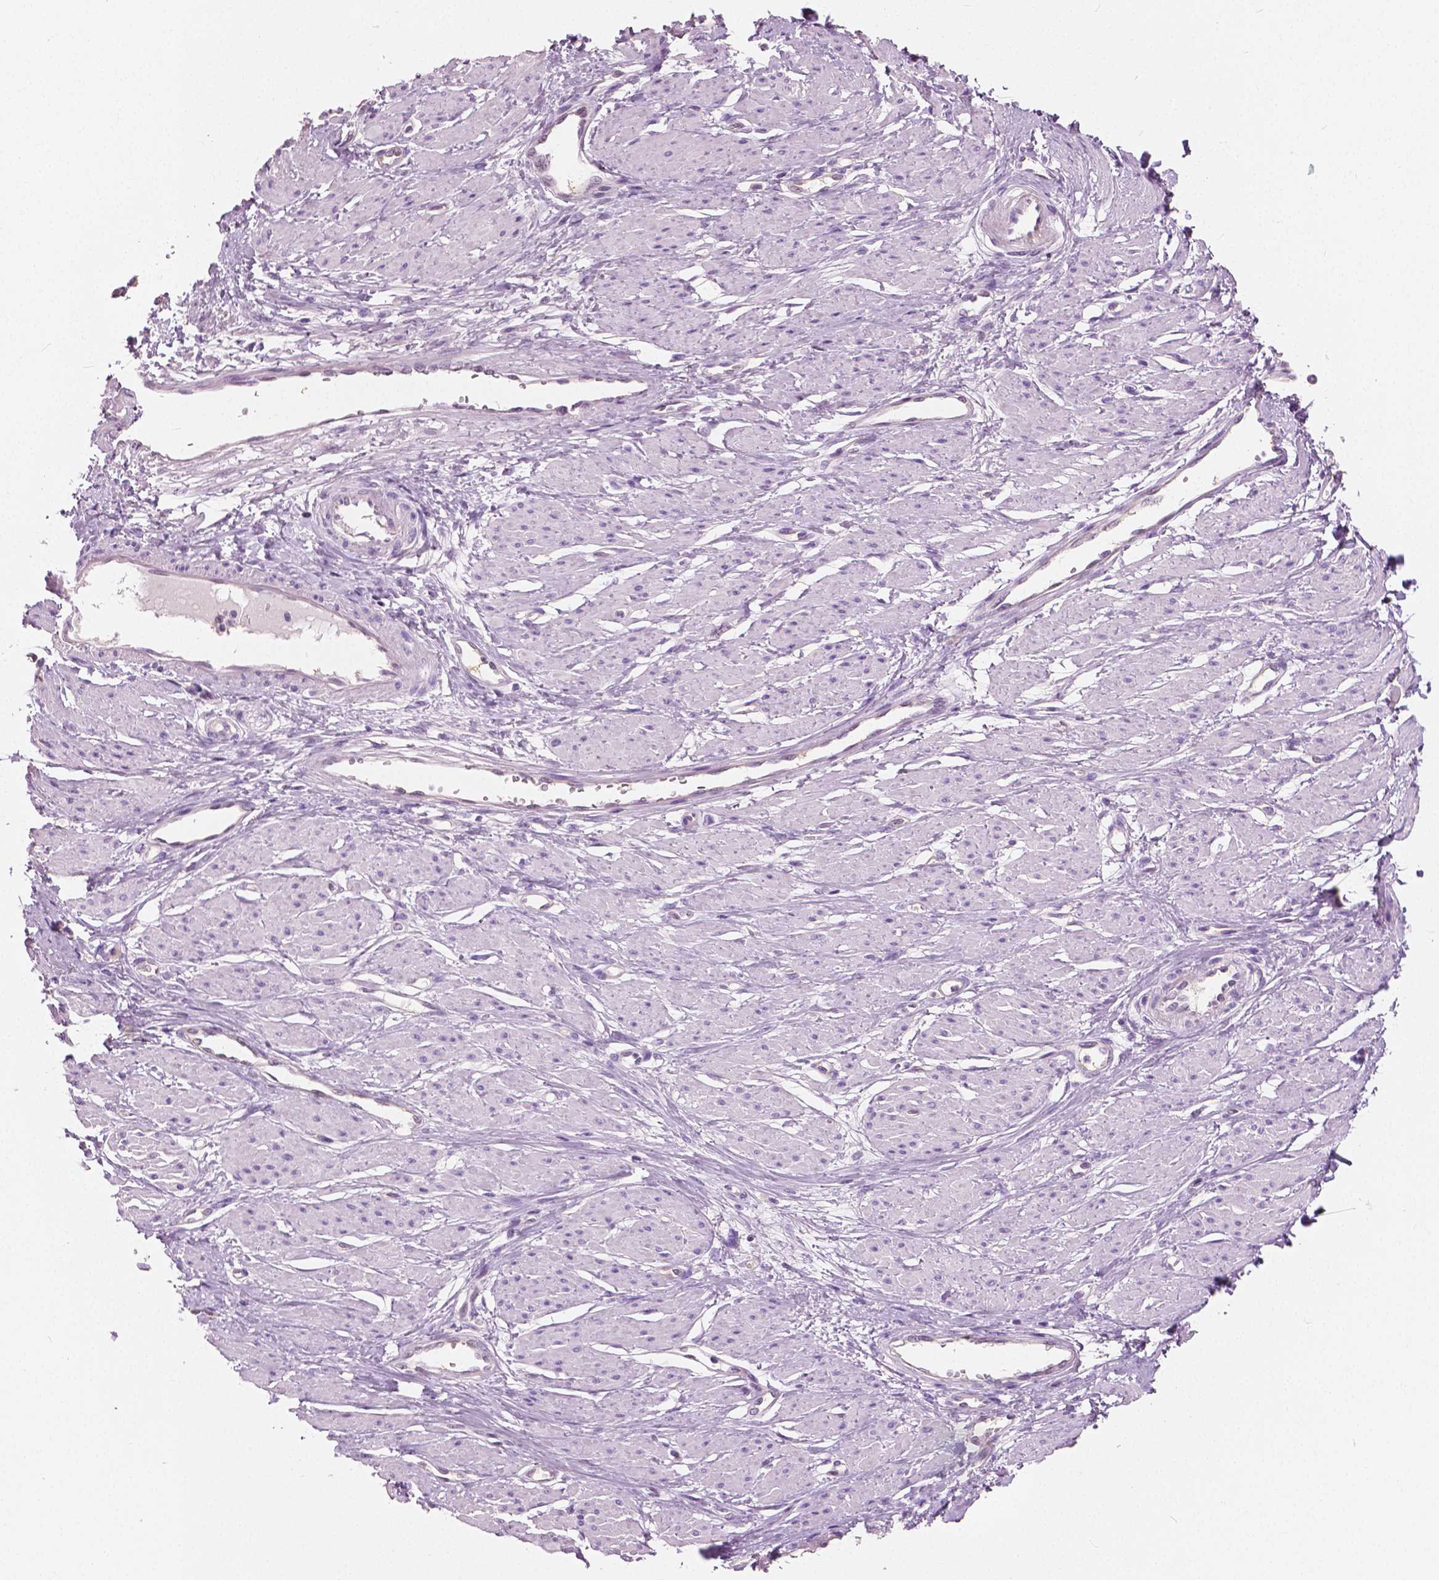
{"staining": {"intensity": "negative", "quantity": "none", "location": "none"}, "tissue": "smooth muscle", "cell_type": "Smooth muscle cells", "image_type": "normal", "snomed": [{"axis": "morphology", "description": "Normal tissue, NOS"}, {"axis": "topography", "description": "Smooth muscle"}, {"axis": "topography", "description": "Uterus"}], "caption": "The histopathology image reveals no staining of smooth muscle cells in normal smooth muscle. (DAB (3,3'-diaminobenzidine) immunohistochemistry visualized using brightfield microscopy, high magnification).", "gene": "TKFC", "patient": {"sex": "female", "age": 39}}